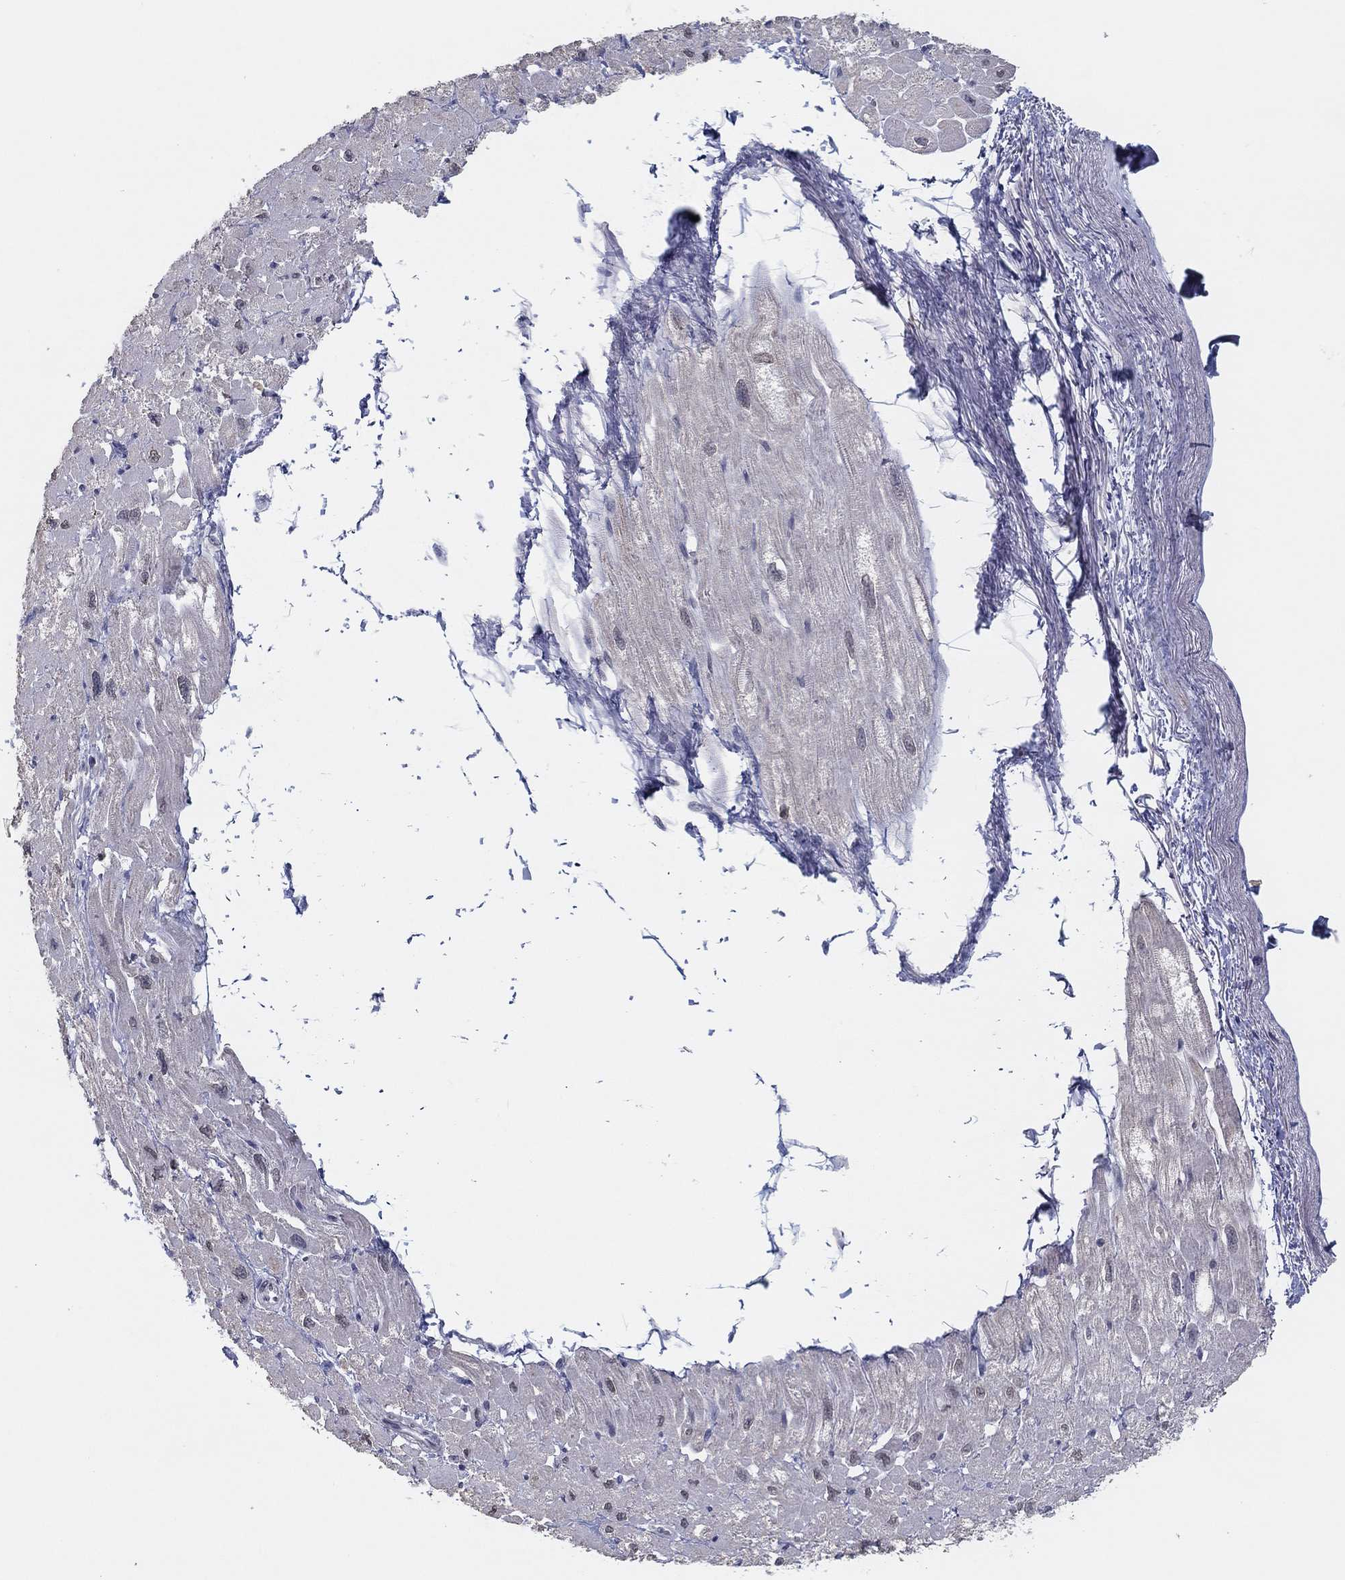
{"staining": {"intensity": "negative", "quantity": "none", "location": "none"}, "tissue": "heart muscle", "cell_type": "Cardiomyocytes", "image_type": "normal", "snomed": [{"axis": "morphology", "description": "Normal tissue, NOS"}, {"axis": "topography", "description": "Heart"}], "caption": "An immunohistochemistry image of benign heart muscle is shown. There is no staining in cardiomyocytes of heart muscle.", "gene": "SLC22A2", "patient": {"sex": "male", "age": 66}}